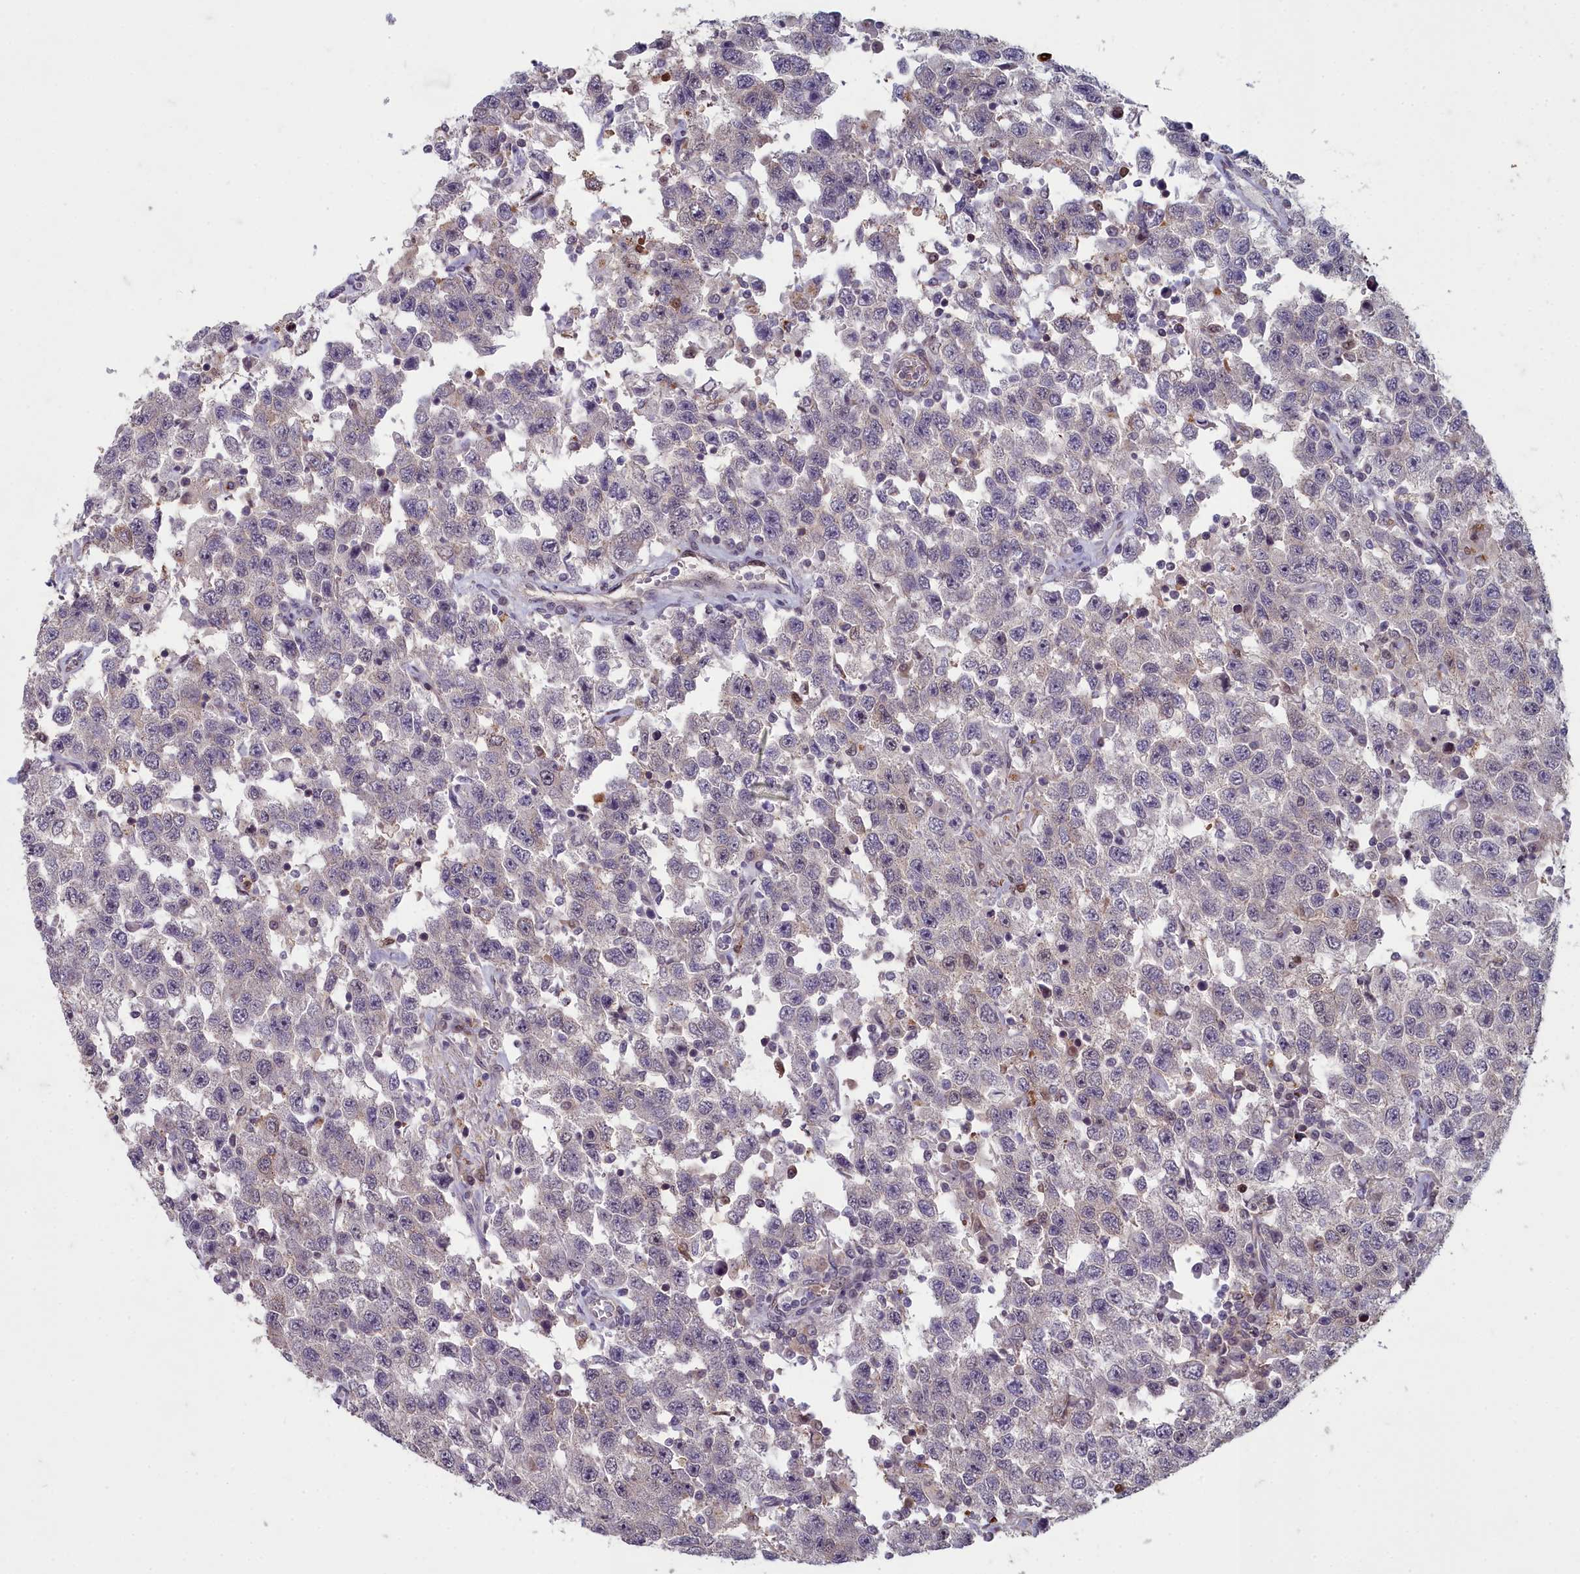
{"staining": {"intensity": "negative", "quantity": "none", "location": "none"}, "tissue": "testis cancer", "cell_type": "Tumor cells", "image_type": "cancer", "snomed": [{"axis": "morphology", "description": "Seminoma, NOS"}, {"axis": "topography", "description": "Testis"}], "caption": "Immunohistochemistry (IHC) histopathology image of neoplastic tissue: human testis cancer stained with DAB (3,3'-diaminobenzidine) shows no significant protein expression in tumor cells.", "gene": "ZNF626", "patient": {"sex": "male", "age": 41}}